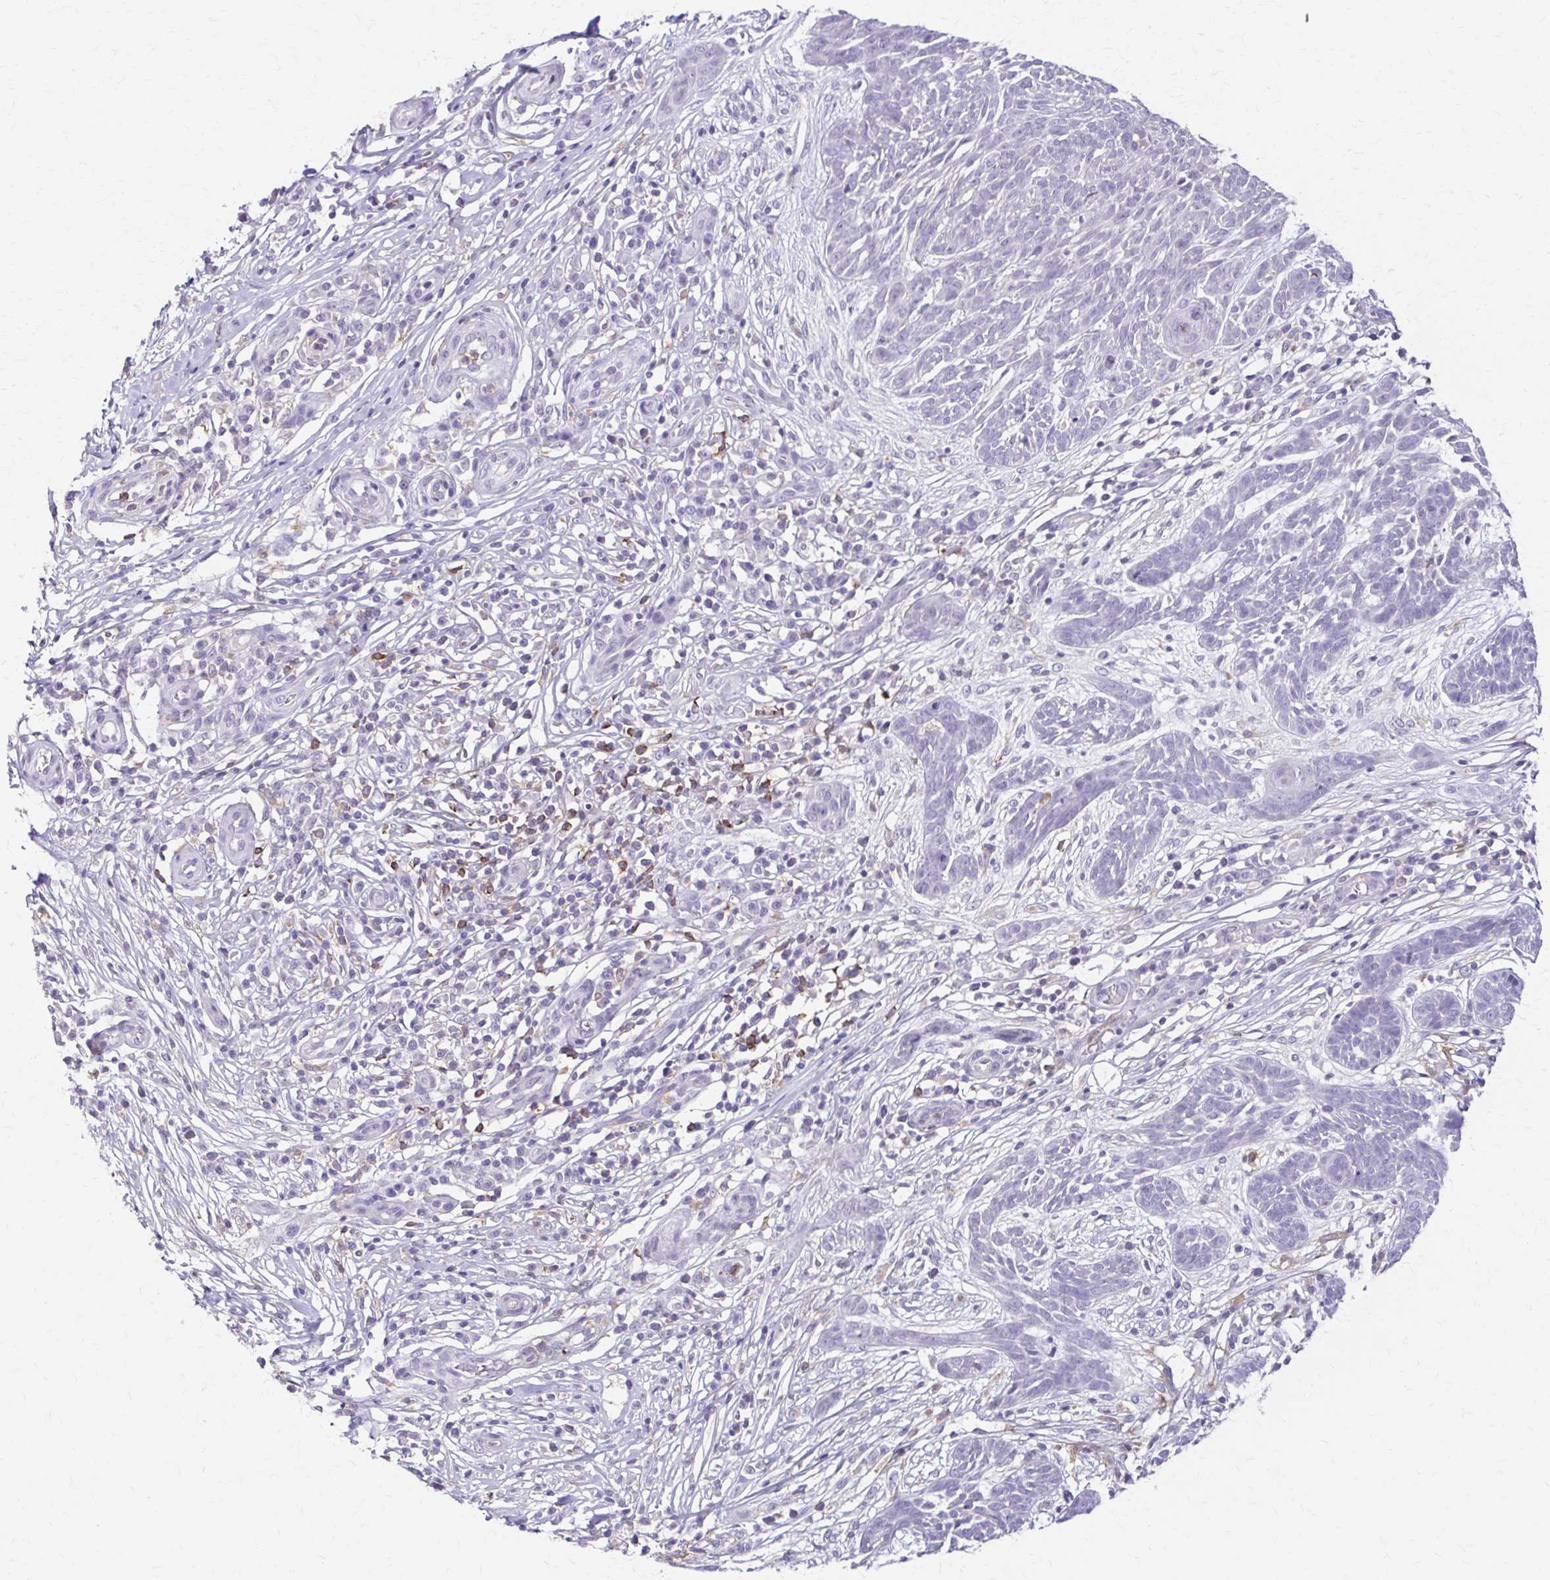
{"staining": {"intensity": "negative", "quantity": "none", "location": "none"}, "tissue": "skin cancer", "cell_type": "Tumor cells", "image_type": "cancer", "snomed": [{"axis": "morphology", "description": "Basal cell carcinoma"}, {"axis": "topography", "description": "Skin"}, {"axis": "topography", "description": "Skin, foot"}], "caption": "Tumor cells are negative for protein expression in human basal cell carcinoma (skin).", "gene": "PIK3AP1", "patient": {"sex": "female", "age": 86}}